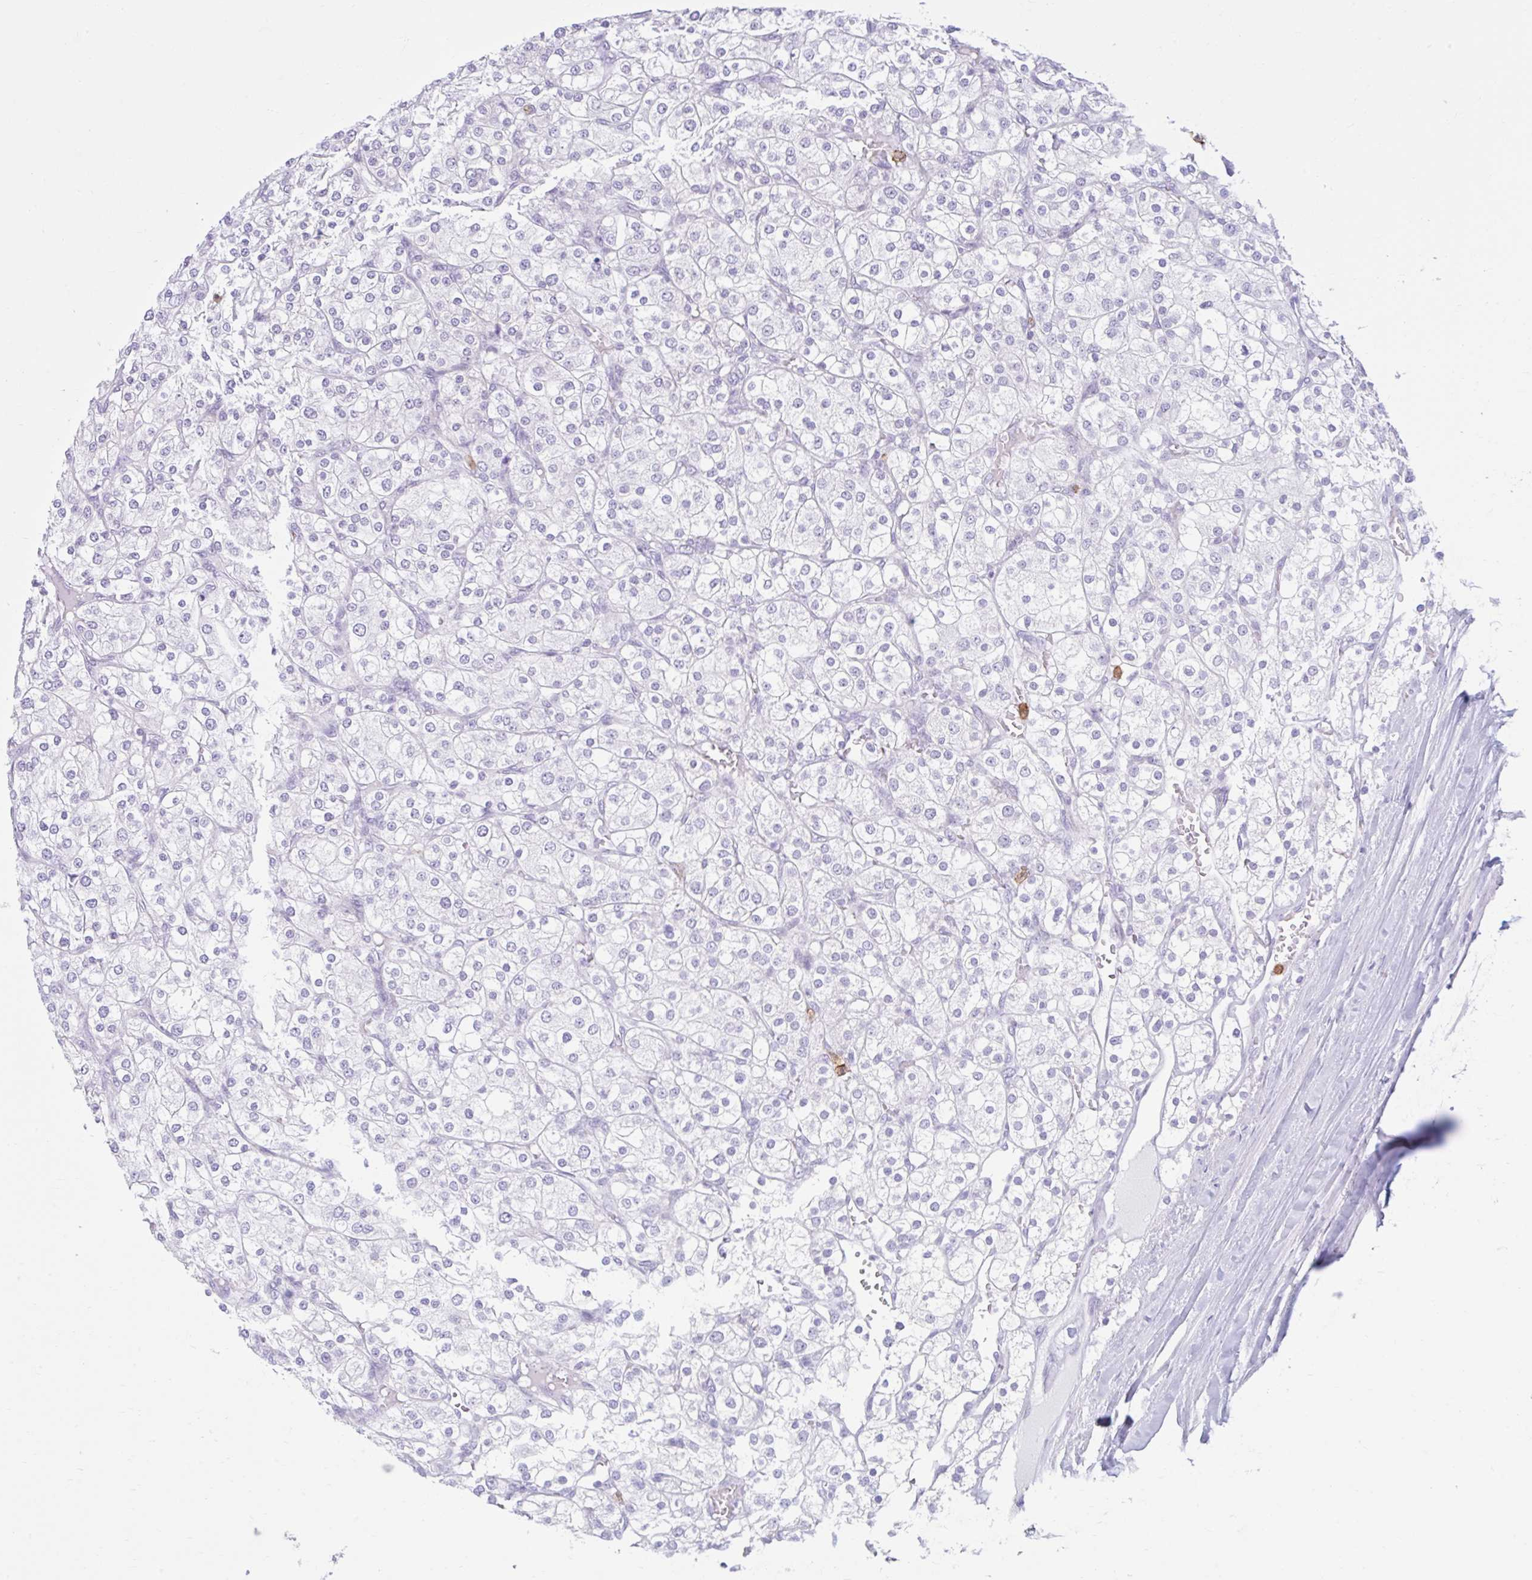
{"staining": {"intensity": "negative", "quantity": "none", "location": "none"}, "tissue": "renal cancer", "cell_type": "Tumor cells", "image_type": "cancer", "snomed": [{"axis": "morphology", "description": "Adenocarcinoma, NOS"}, {"axis": "topography", "description": "Kidney"}], "caption": "High power microscopy micrograph of an immunohistochemistry photomicrograph of renal cancer (adenocarcinoma), revealing no significant positivity in tumor cells. Nuclei are stained in blue.", "gene": "CEP120", "patient": {"sex": "male", "age": 80}}